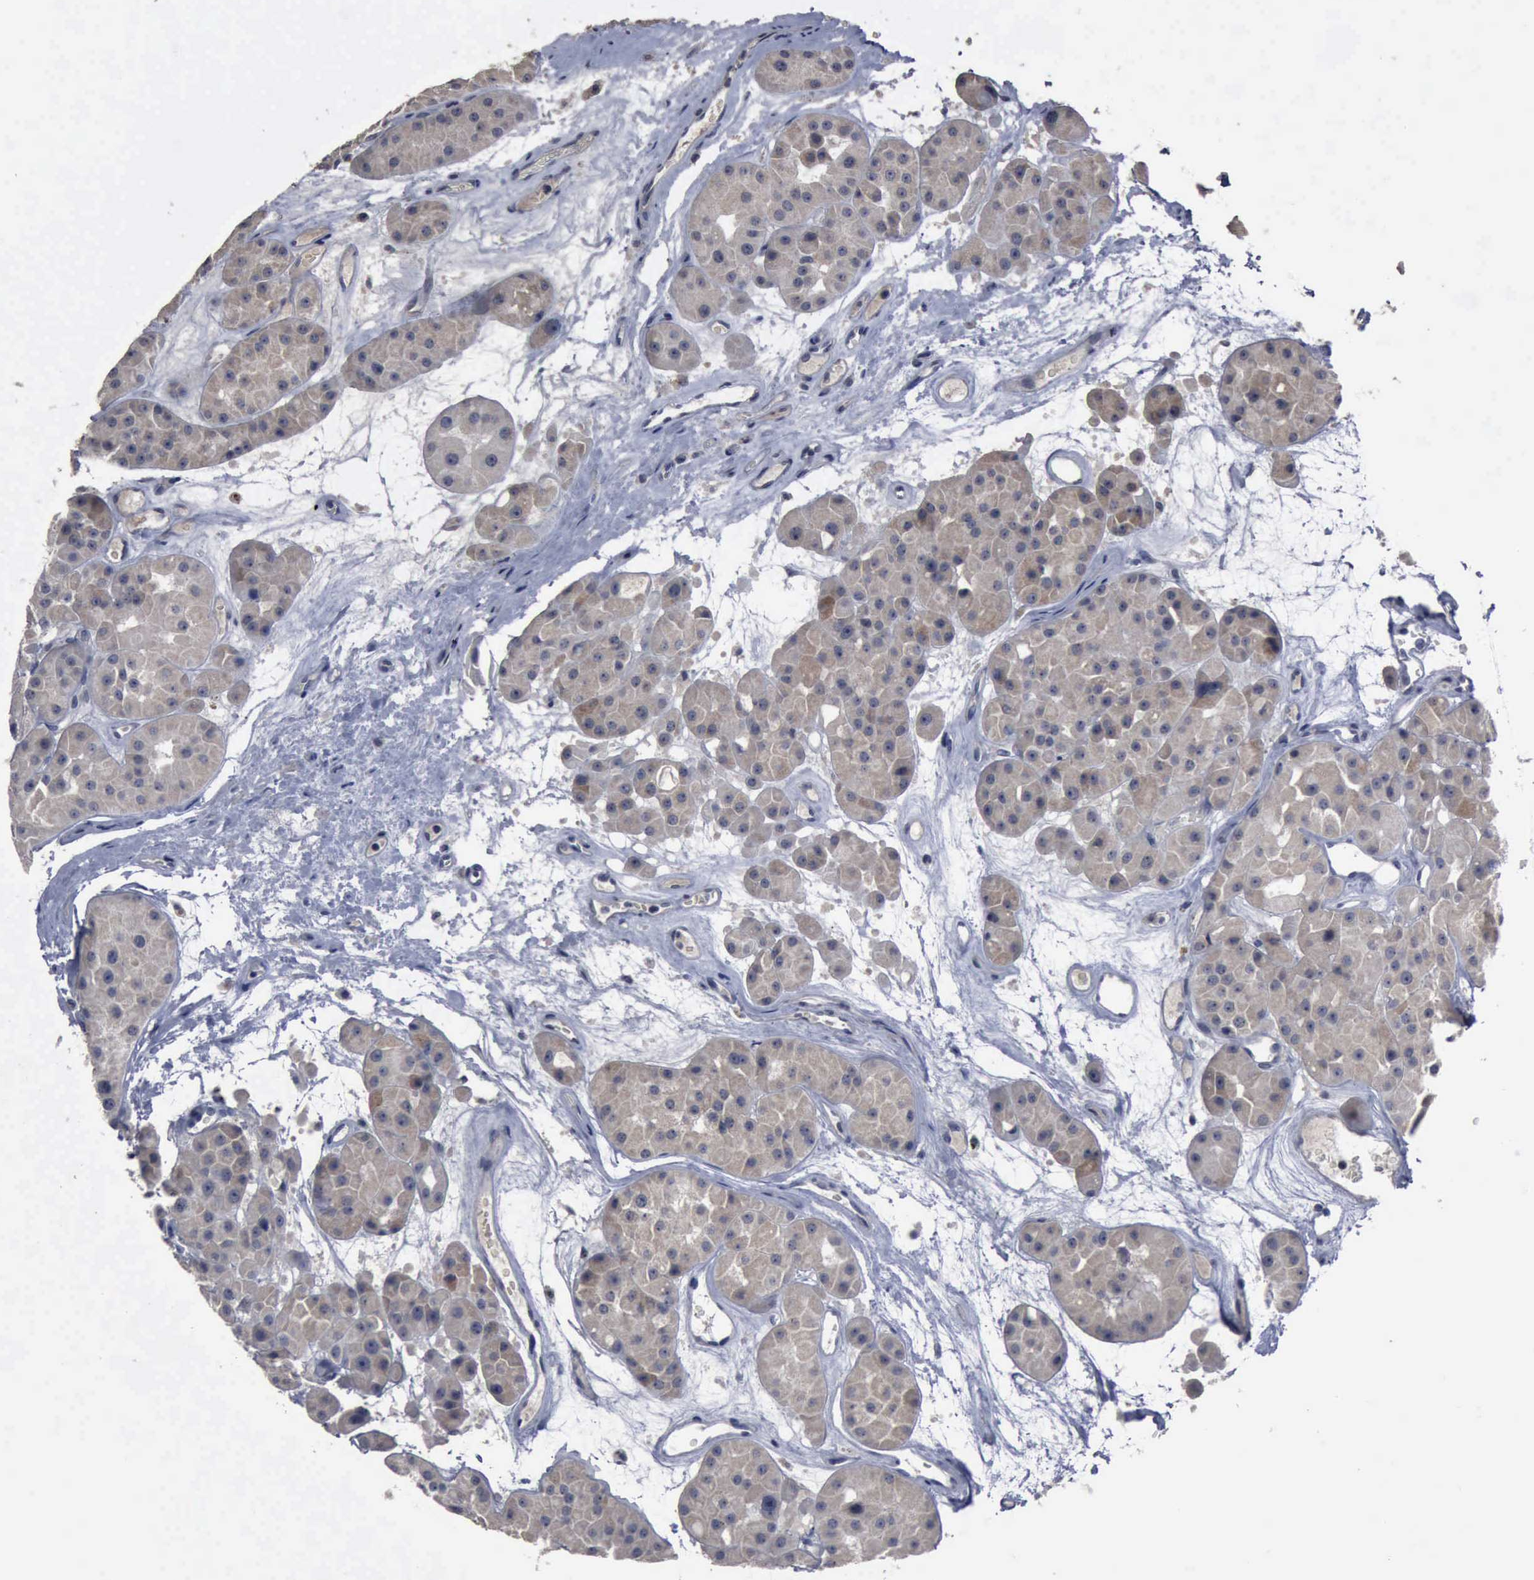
{"staining": {"intensity": "weak", "quantity": ">75%", "location": "cytoplasmic/membranous"}, "tissue": "renal cancer", "cell_type": "Tumor cells", "image_type": "cancer", "snomed": [{"axis": "morphology", "description": "Adenocarcinoma, uncertain malignant potential"}, {"axis": "topography", "description": "Kidney"}], "caption": "The micrograph exhibits immunohistochemical staining of adenocarcinoma,  uncertain malignant potential (renal). There is weak cytoplasmic/membranous expression is appreciated in approximately >75% of tumor cells.", "gene": "MYO18B", "patient": {"sex": "male", "age": 63}}